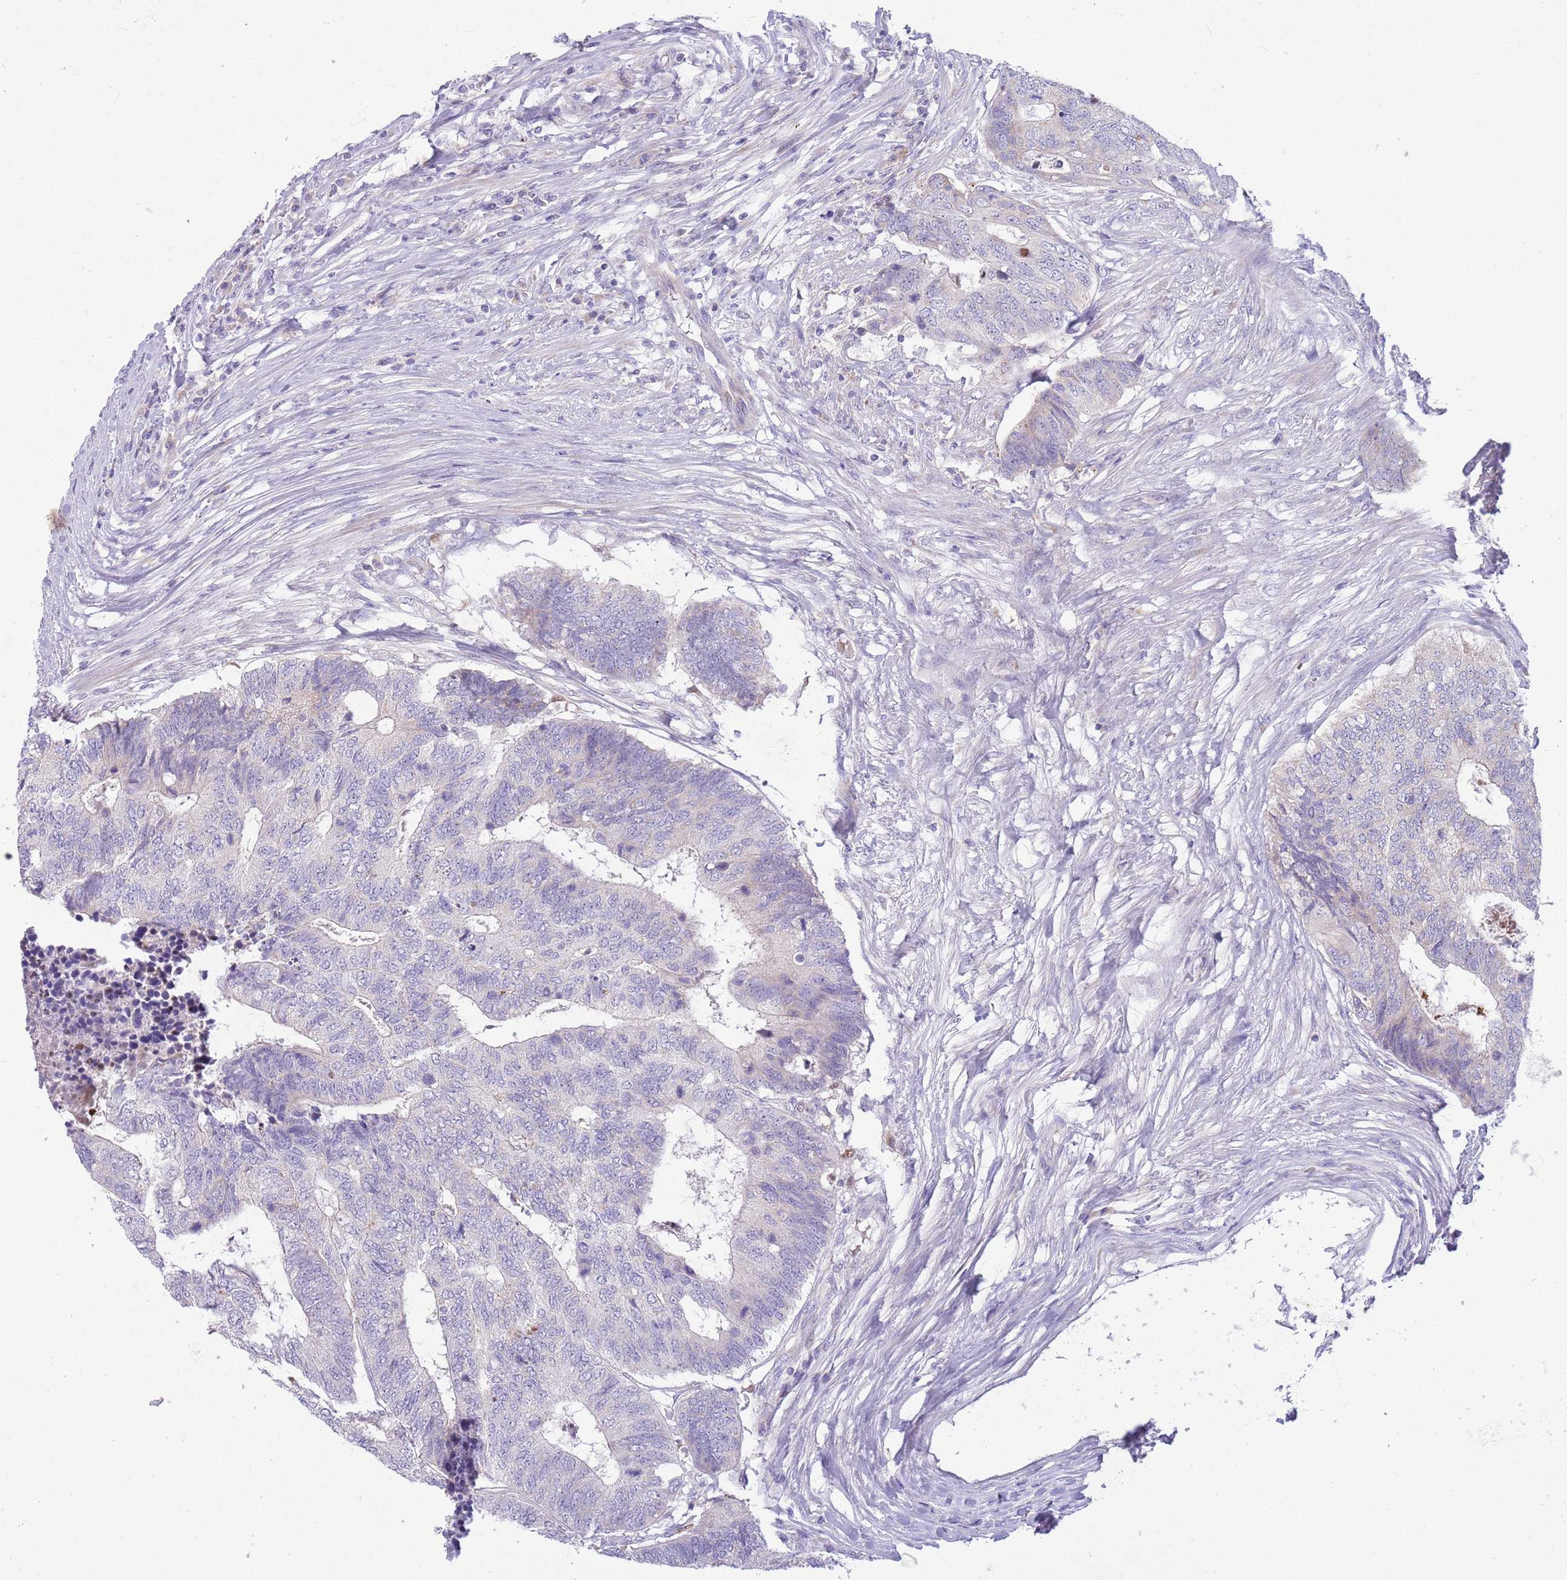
{"staining": {"intensity": "negative", "quantity": "none", "location": "none"}, "tissue": "colorectal cancer", "cell_type": "Tumor cells", "image_type": "cancer", "snomed": [{"axis": "morphology", "description": "Adenocarcinoma, NOS"}, {"axis": "topography", "description": "Colon"}], "caption": "Immunohistochemical staining of adenocarcinoma (colorectal) exhibits no significant expression in tumor cells.", "gene": "DDHD1", "patient": {"sex": "female", "age": 67}}